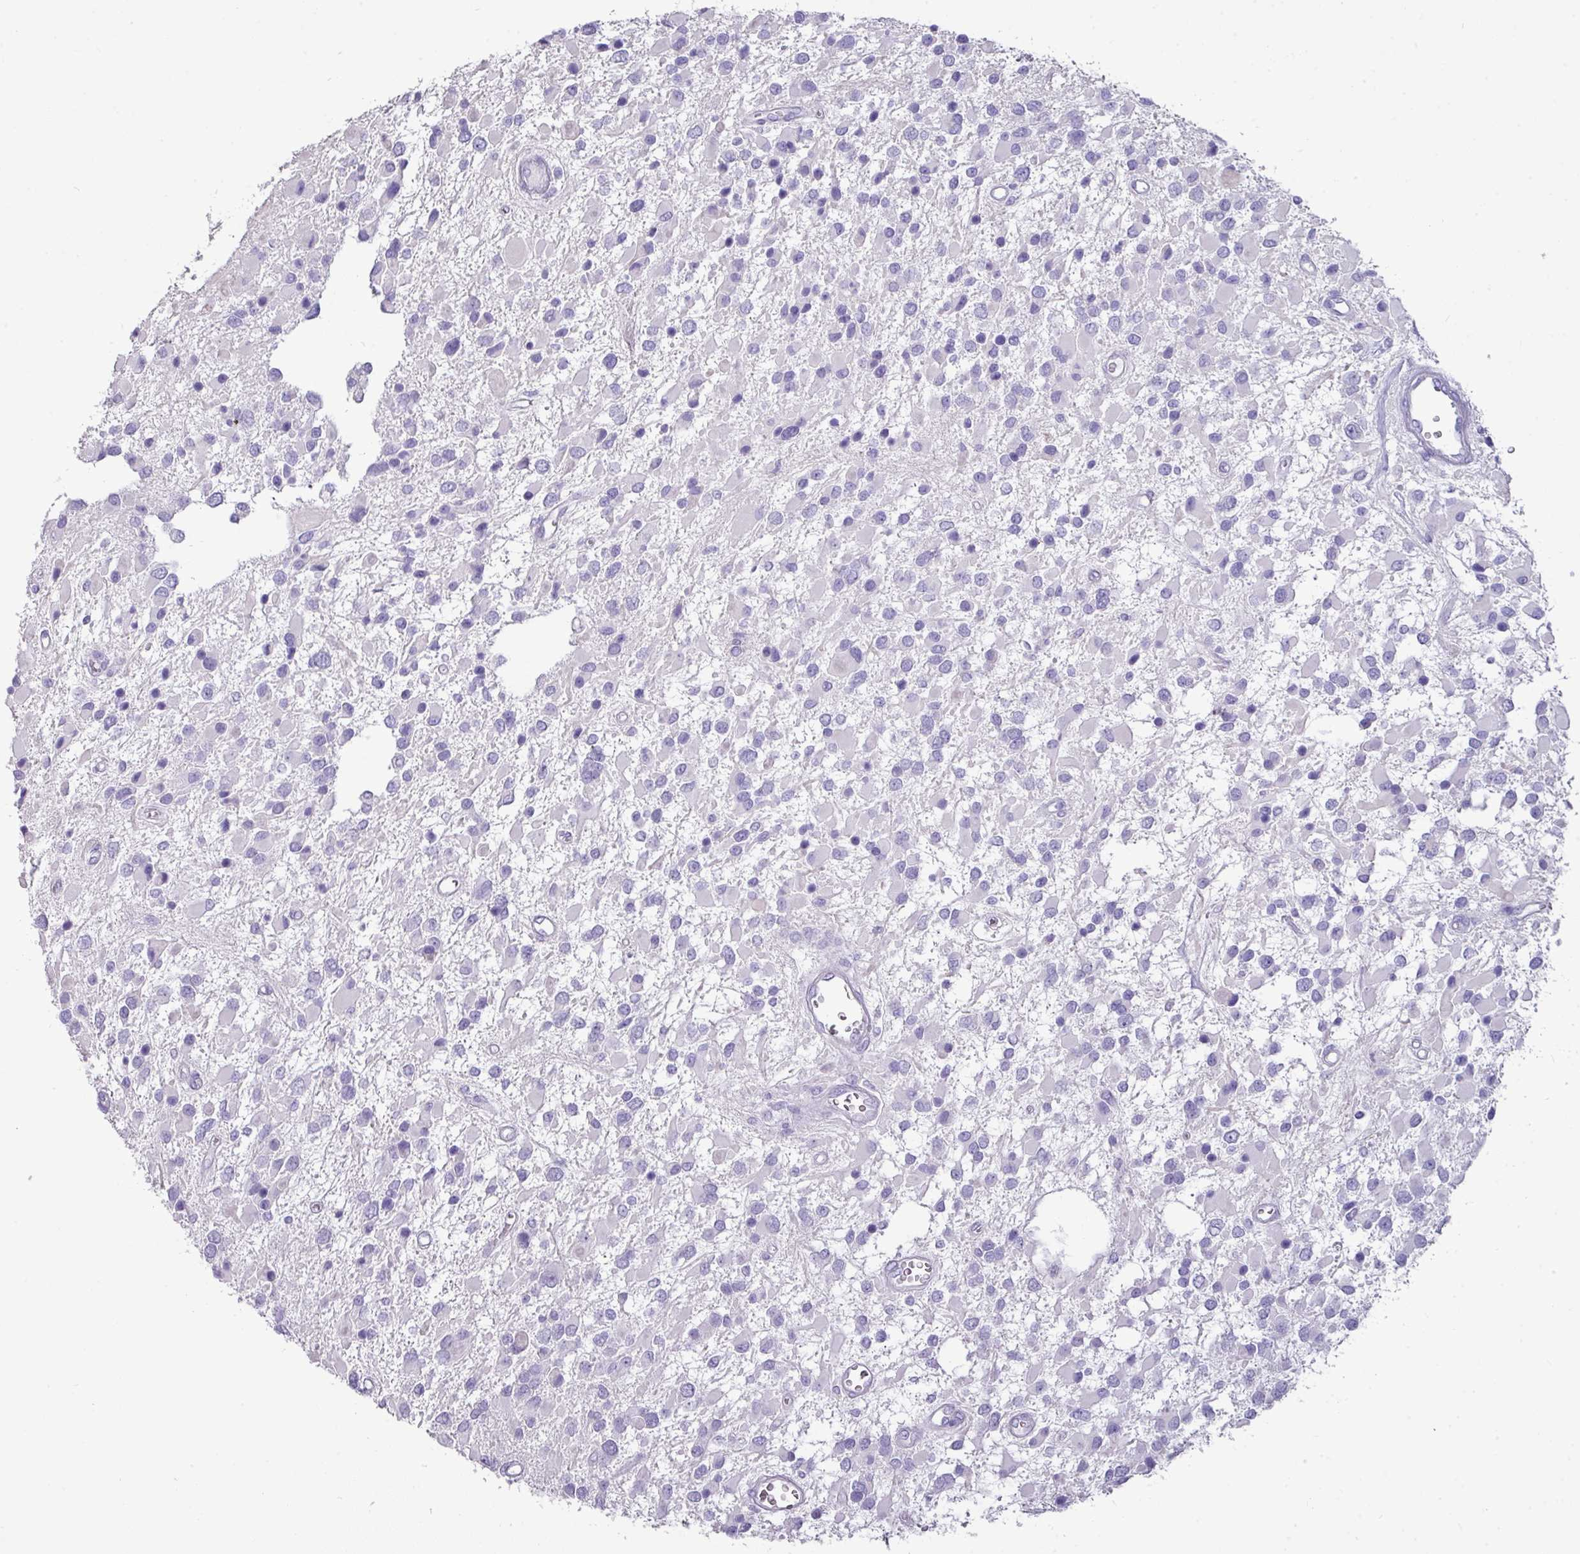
{"staining": {"intensity": "negative", "quantity": "none", "location": "none"}, "tissue": "glioma", "cell_type": "Tumor cells", "image_type": "cancer", "snomed": [{"axis": "morphology", "description": "Glioma, malignant, High grade"}, {"axis": "topography", "description": "Brain"}], "caption": "Immunohistochemistry photomicrograph of neoplastic tissue: human glioma stained with DAB (3,3'-diaminobenzidine) exhibits no significant protein expression in tumor cells.", "gene": "GSTA3", "patient": {"sex": "male", "age": 53}}